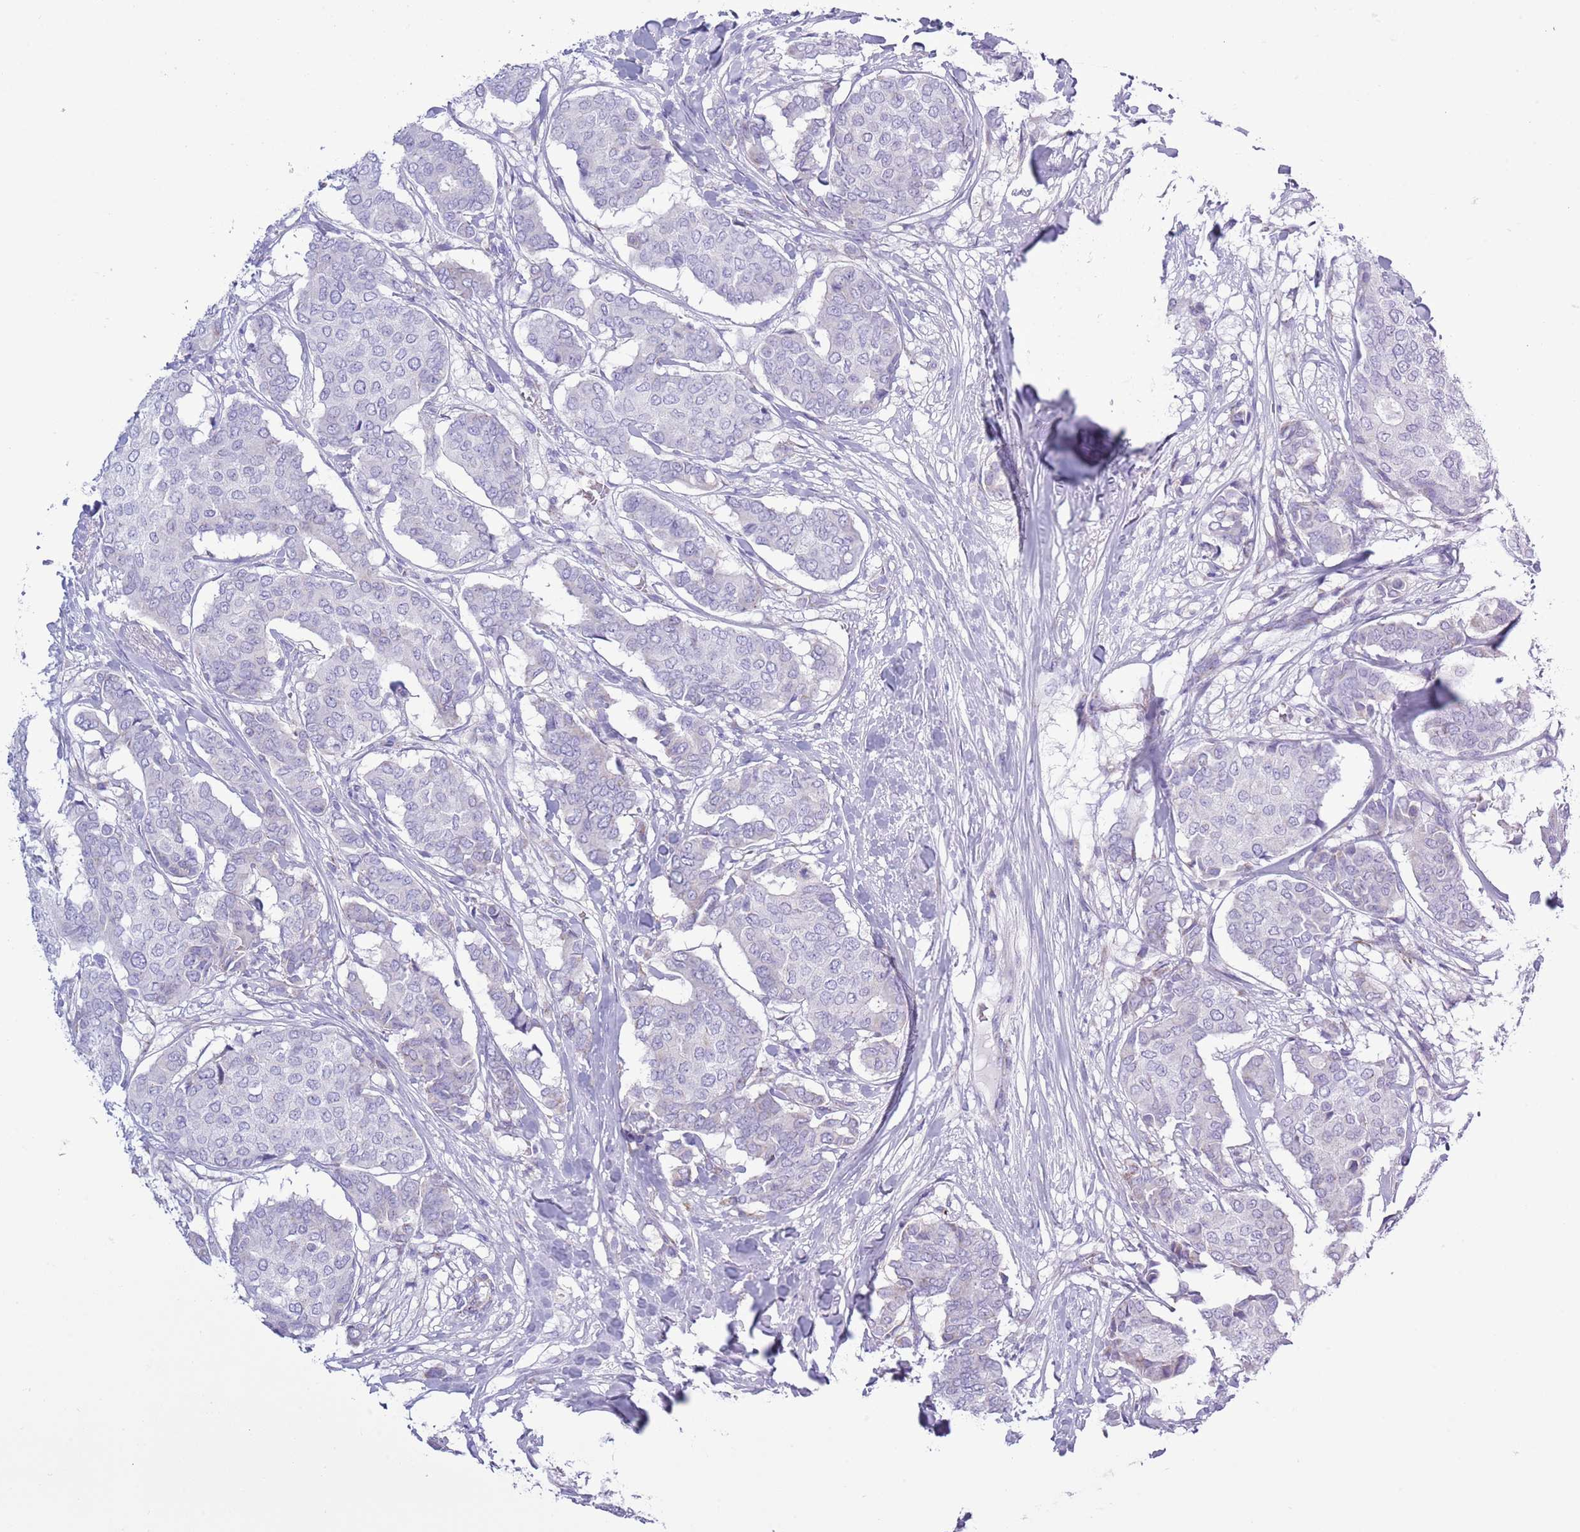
{"staining": {"intensity": "negative", "quantity": "none", "location": "none"}, "tissue": "breast cancer", "cell_type": "Tumor cells", "image_type": "cancer", "snomed": [{"axis": "morphology", "description": "Duct carcinoma"}, {"axis": "topography", "description": "Breast"}], "caption": "IHC image of breast cancer stained for a protein (brown), which displays no staining in tumor cells. (Immunohistochemistry (ihc), brightfield microscopy, high magnification).", "gene": "MOCOS", "patient": {"sex": "female", "age": 75}}